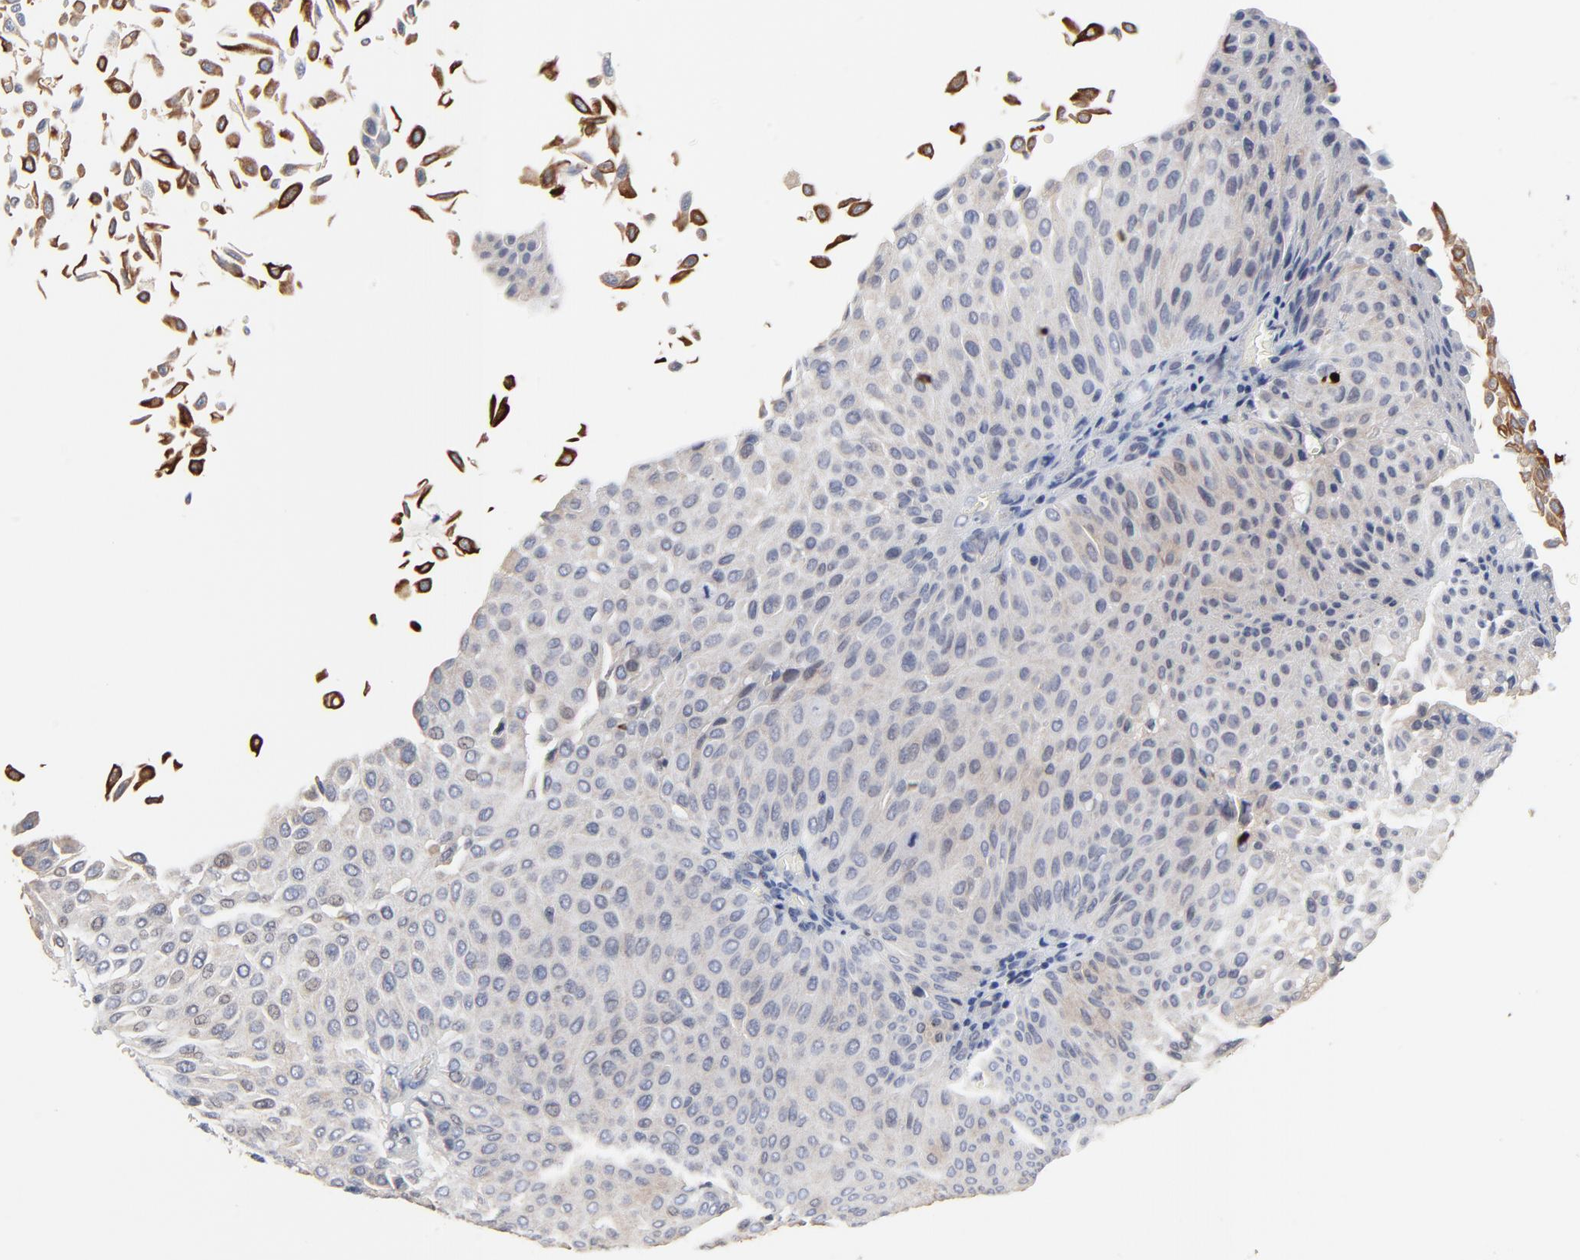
{"staining": {"intensity": "negative", "quantity": "none", "location": "none"}, "tissue": "urothelial cancer", "cell_type": "Tumor cells", "image_type": "cancer", "snomed": [{"axis": "morphology", "description": "Urothelial carcinoma, Low grade"}, {"axis": "topography", "description": "Urinary bladder"}], "caption": "Urothelial cancer stained for a protein using immunohistochemistry (IHC) displays no positivity tumor cells.", "gene": "LNX1", "patient": {"sex": "male", "age": 64}}